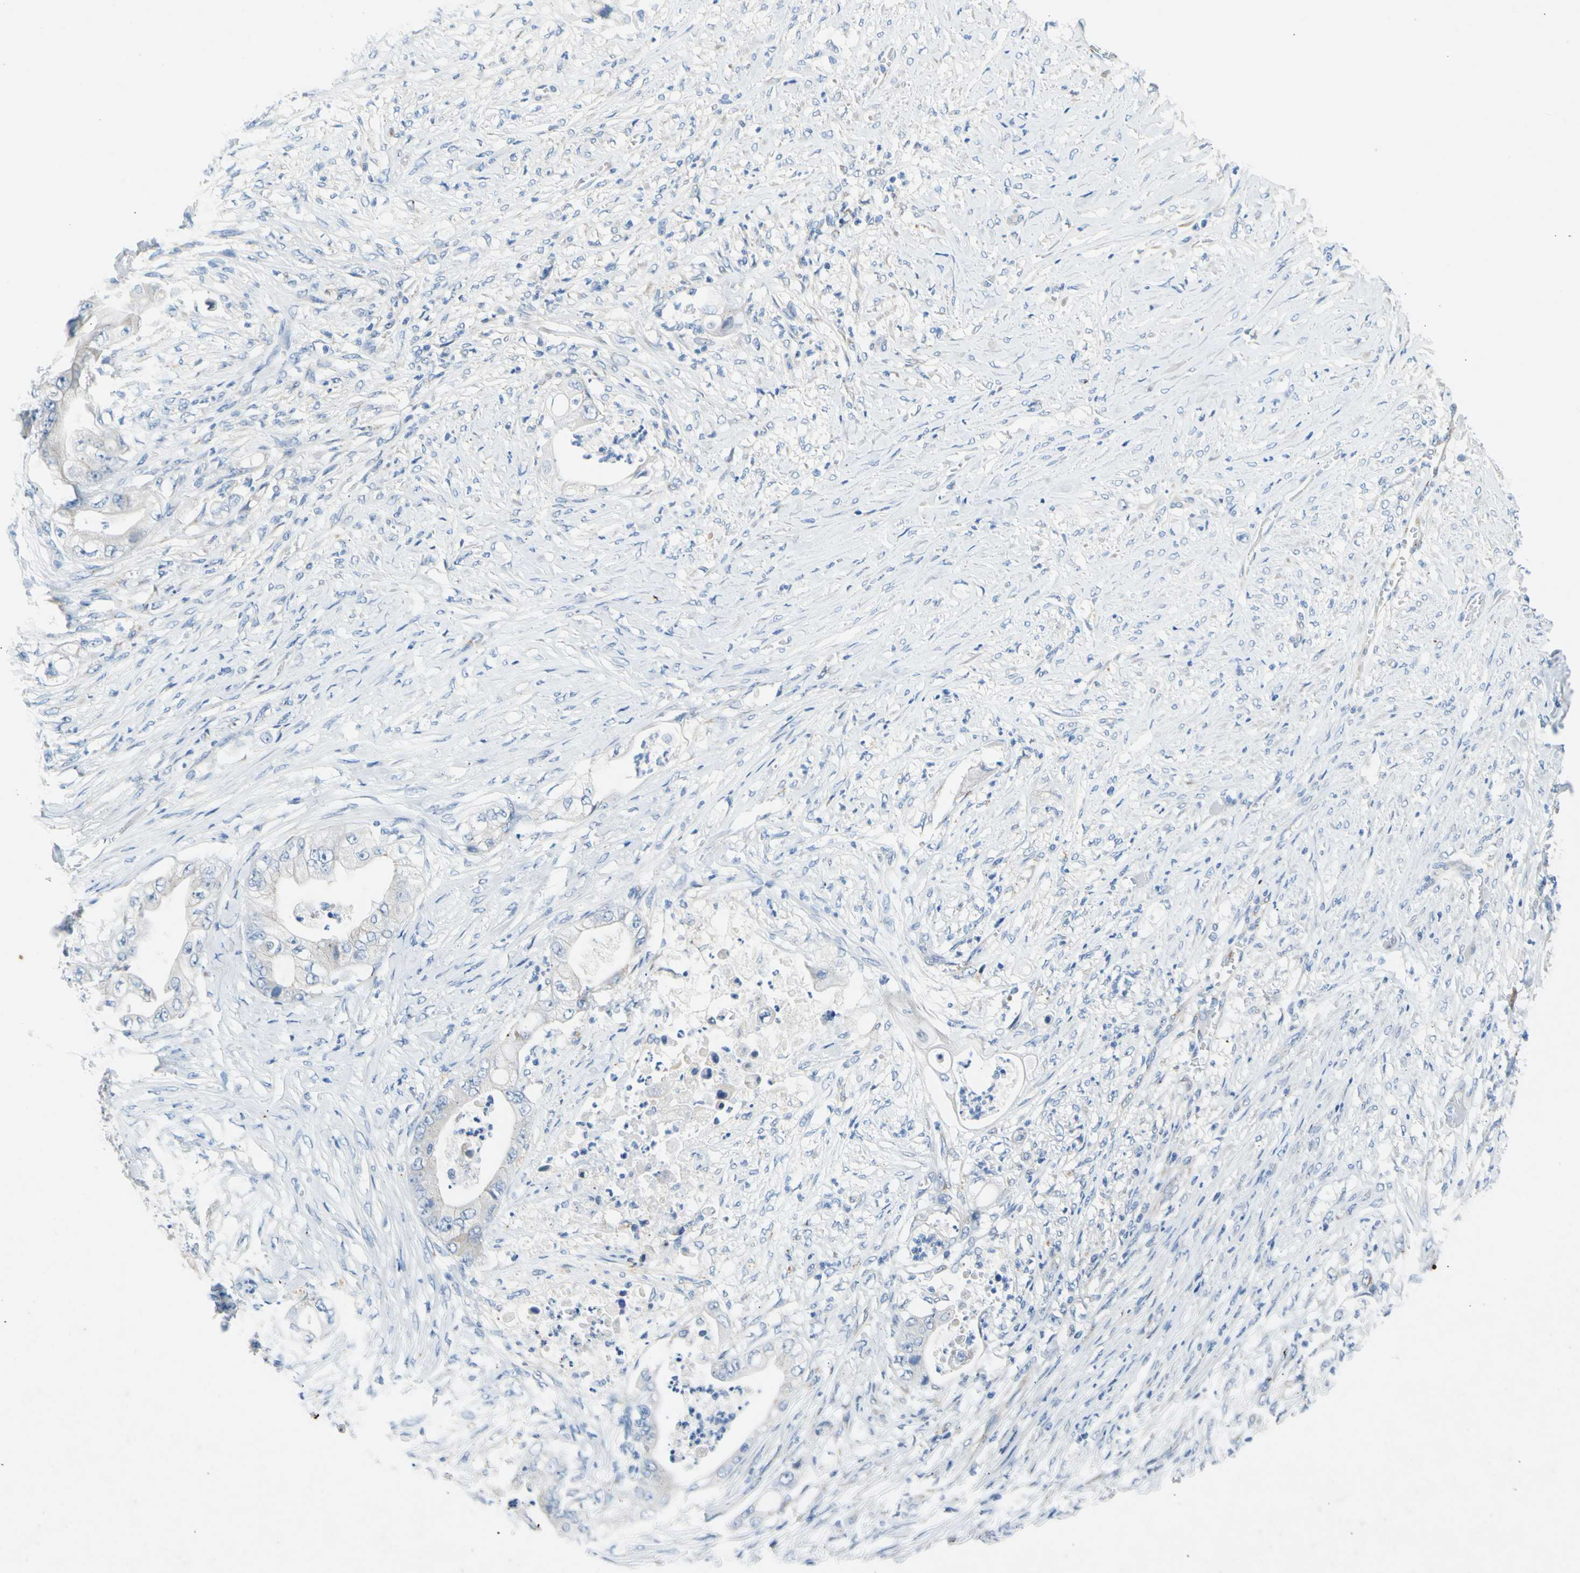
{"staining": {"intensity": "negative", "quantity": "none", "location": "none"}, "tissue": "stomach cancer", "cell_type": "Tumor cells", "image_type": "cancer", "snomed": [{"axis": "morphology", "description": "Adenocarcinoma, NOS"}, {"axis": "topography", "description": "Stomach"}], "caption": "Immunohistochemistry histopathology image of neoplastic tissue: stomach cancer stained with DAB (3,3'-diaminobenzidine) reveals no significant protein expression in tumor cells. (Stains: DAB (3,3'-diaminobenzidine) immunohistochemistry (IHC) with hematoxylin counter stain, Microscopy: brightfield microscopy at high magnification).", "gene": "GASK1B", "patient": {"sex": "female", "age": 73}}